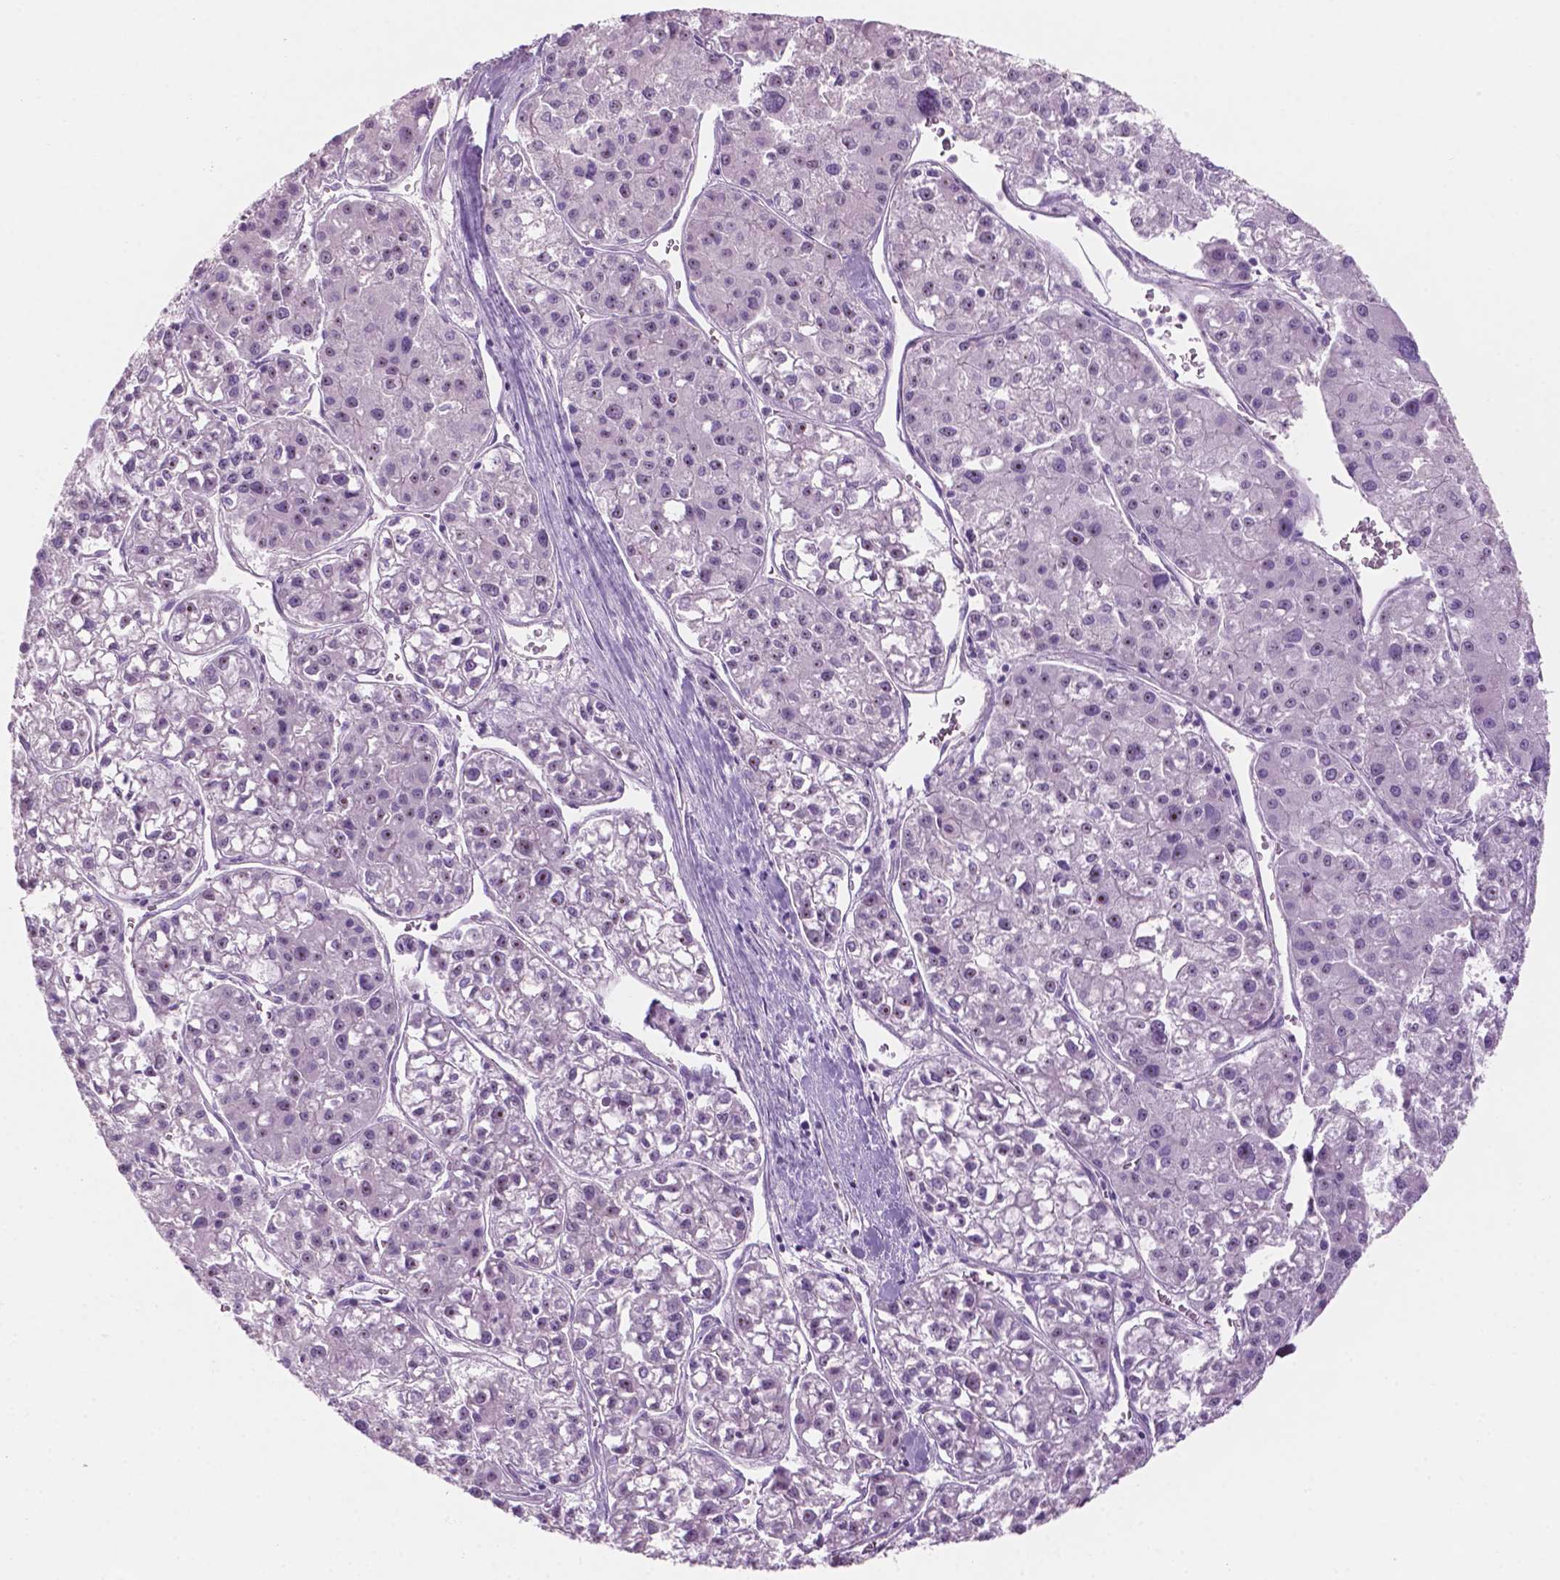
{"staining": {"intensity": "moderate", "quantity": "<25%", "location": "nuclear"}, "tissue": "liver cancer", "cell_type": "Tumor cells", "image_type": "cancer", "snomed": [{"axis": "morphology", "description": "Carcinoma, Hepatocellular, NOS"}, {"axis": "topography", "description": "Liver"}], "caption": "Tumor cells reveal moderate nuclear positivity in about <25% of cells in liver cancer (hepatocellular carcinoma).", "gene": "ZNF853", "patient": {"sex": "male", "age": 73}}